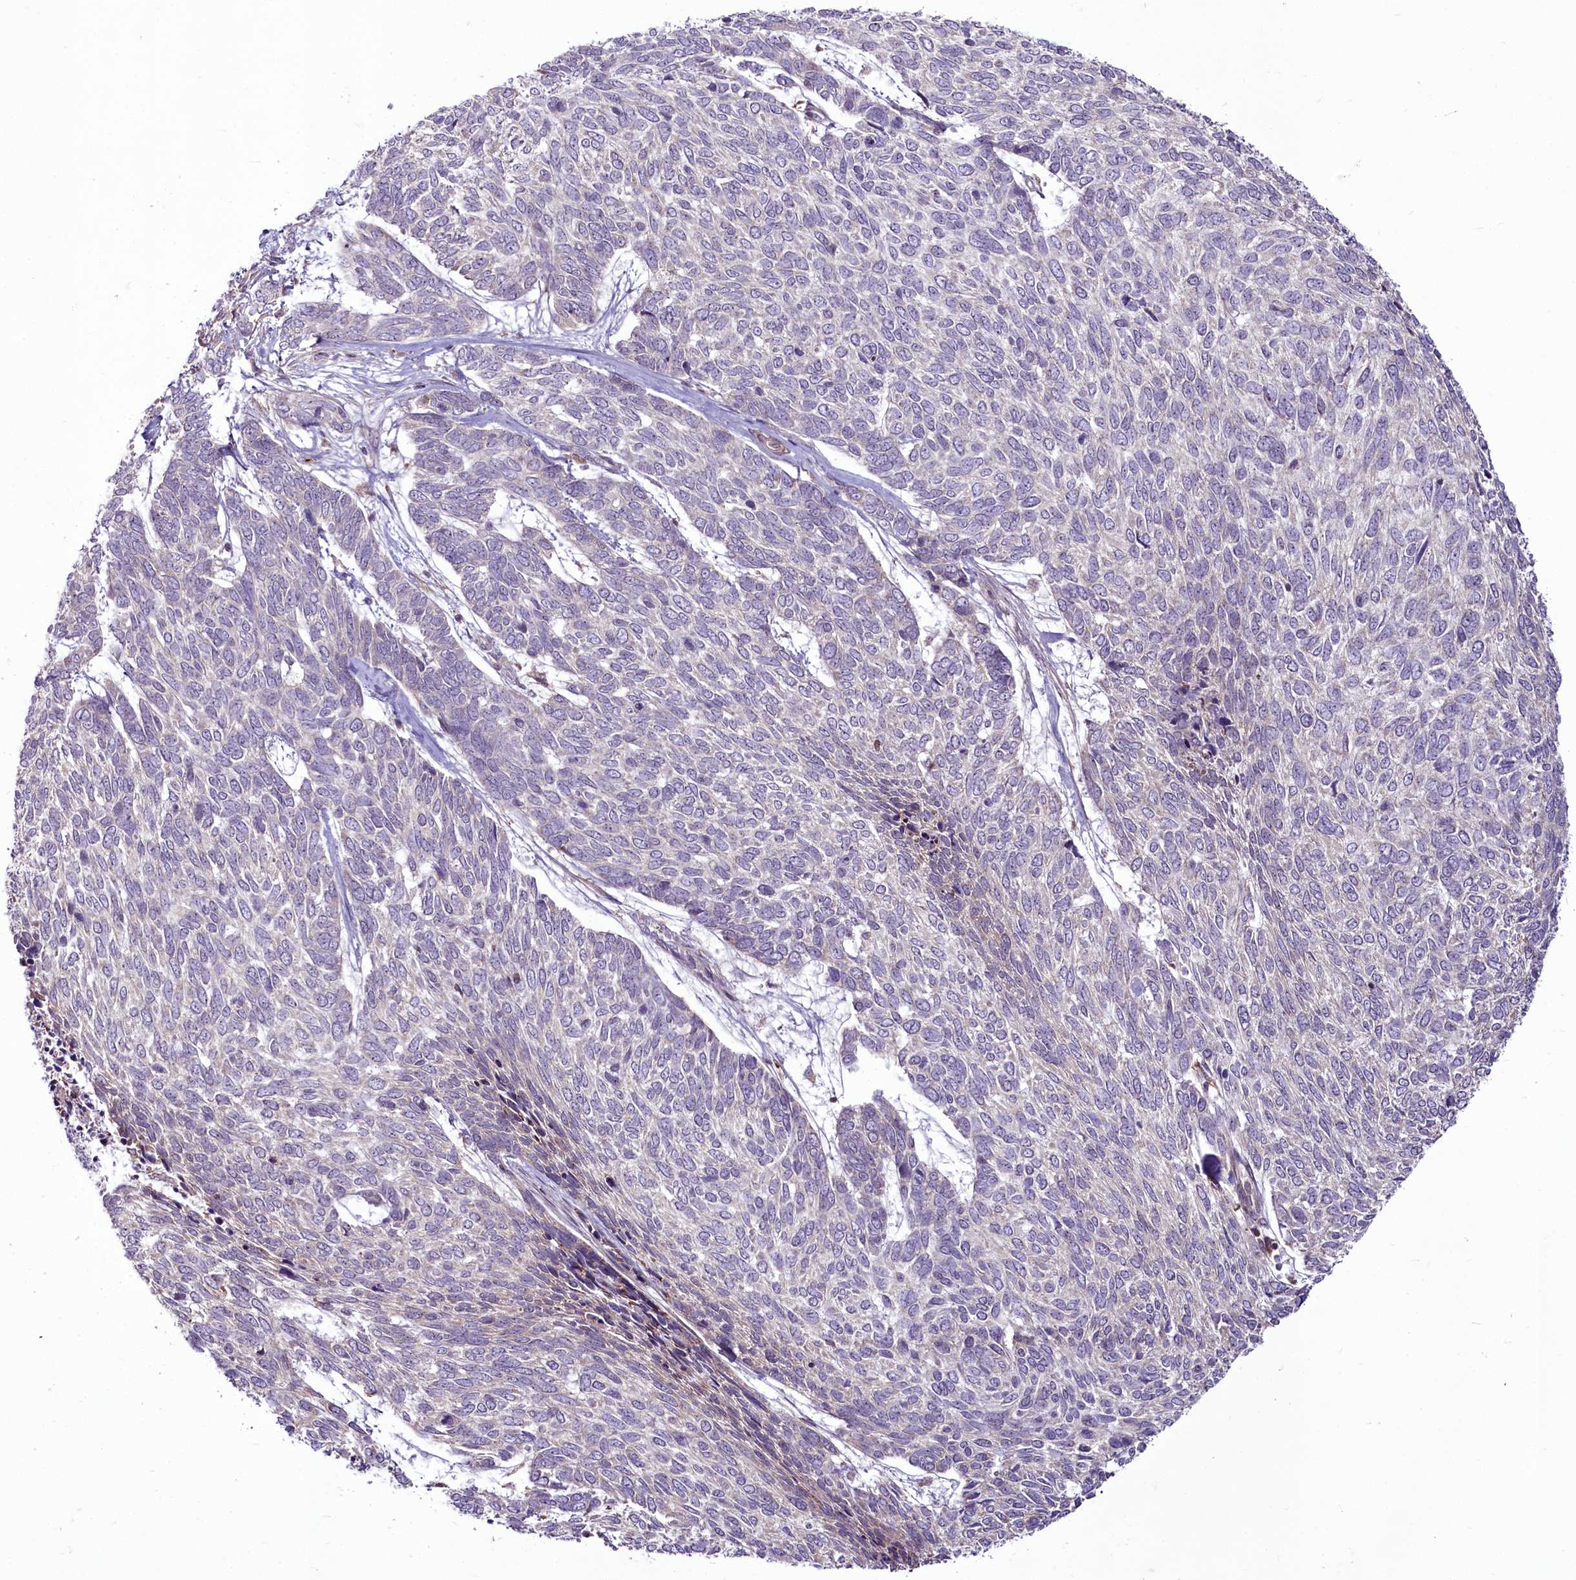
{"staining": {"intensity": "negative", "quantity": "none", "location": "none"}, "tissue": "skin cancer", "cell_type": "Tumor cells", "image_type": "cancer", "snomed": [{"axis": "morphology", "description": "Basal cell carcinoma"}, {"axis": "topography", "description": "Skin"}], "caption": "High magnification brightfield microscopy of basal cell carcinoma (skin) stained with DAB (3,3'-diaminobenzidine) (brown) and counterstained with hematoxylin (blue): tumor cells show no significant expression.", "gene": "RSBN1", "patient": {"sex": "female", "age": 65}}